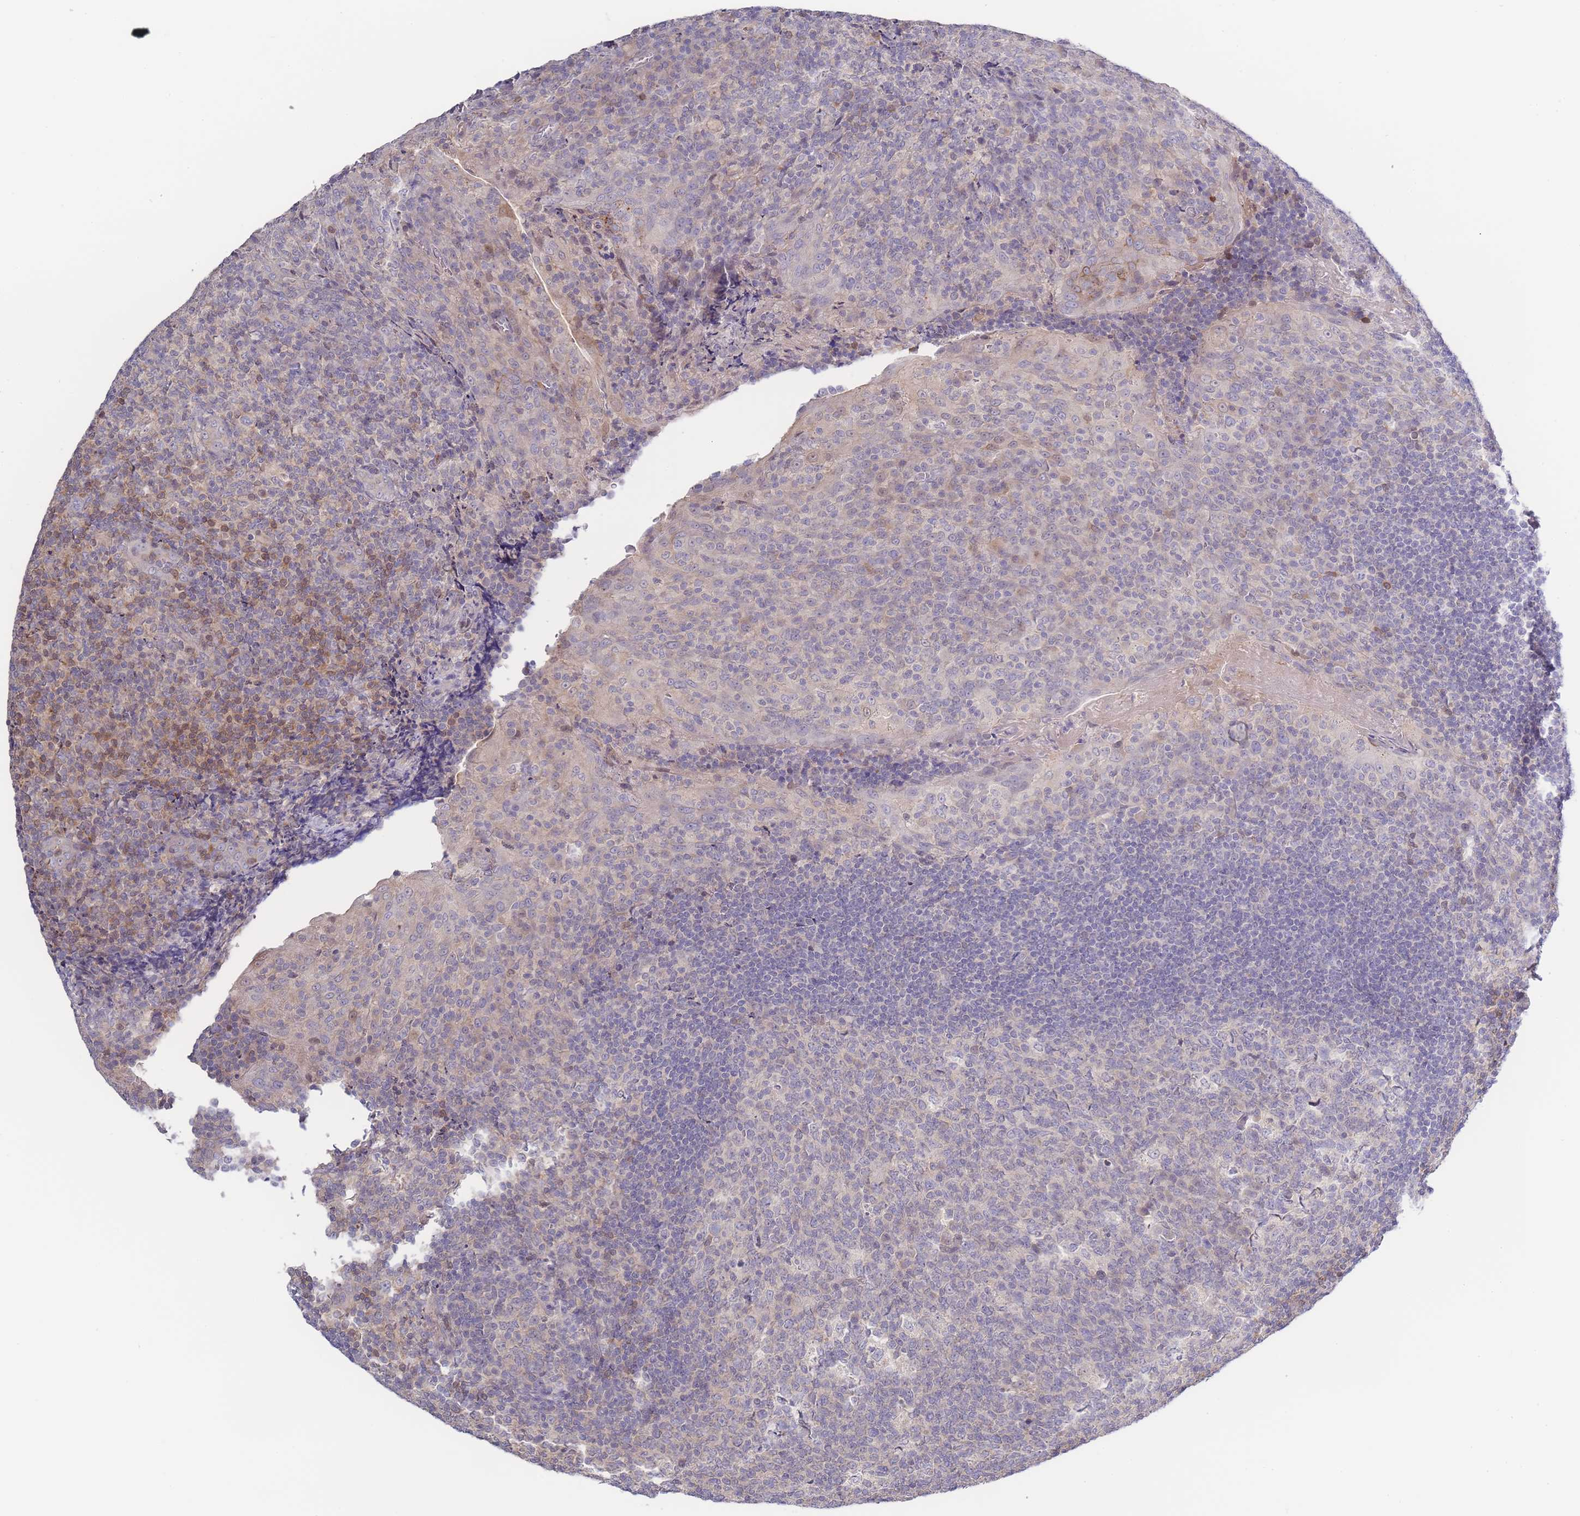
{"staining": {"intensity": "negative", "quantity": "none", "location": "none"}, "tissue": "tonsil", "cell_type": "Germinal center cells", "image_type": "normal", "snomed": [{"axis": "morphology", "description": "Normal tissue, NOS"}, {"axis": "topography", "description": "Tonsil"}], "caption": "IHC photomicrograph of benign tonsil stained for a protein (brown), which displays no staining in germinal center cells.", "gene": "SPHKAP", "patient": {"sex": "male", "age": 17}}